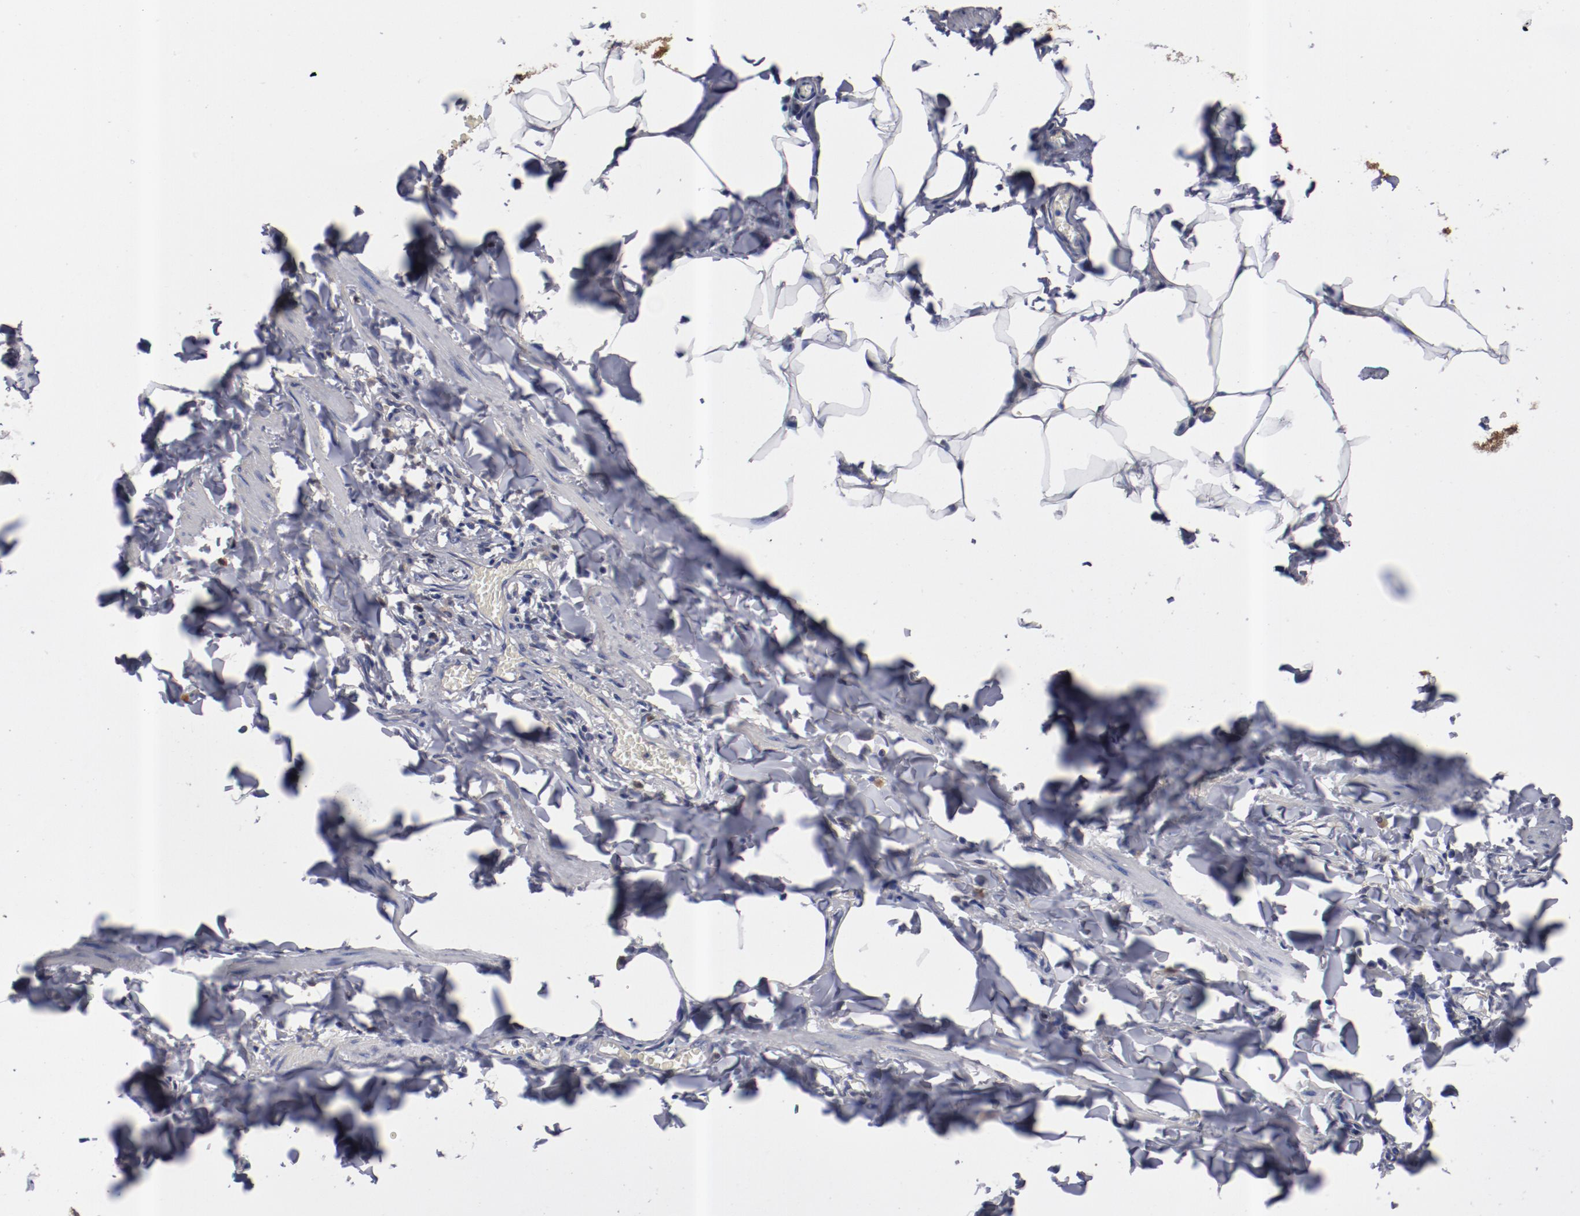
{"staining": {"intensity": "negative", "quantity": "none", "location": "none"}, "tissue": "adipose tissue", "cell_type": "Adipocytes", "image_type": "normal", "snomed": [{"axis": "morphology", "description": "Normal tissue, NOS"}, {"axis": "topography", "description": "Vascular tissue"}], "caption": "This histopathology image is of normal adipose tissue stained with IHC to label a protein in brown with the nuclei are counter-stained blue. There is no staining in adipocytes. (Stains: DAB (3,3'-diaminobenzidine) IHC with hematoxylin counter stain, Microscopy: brightfield microscopy at high magnification).", "gene": "DNAAF2", "patient": {"sex": "male", "age": 41}}